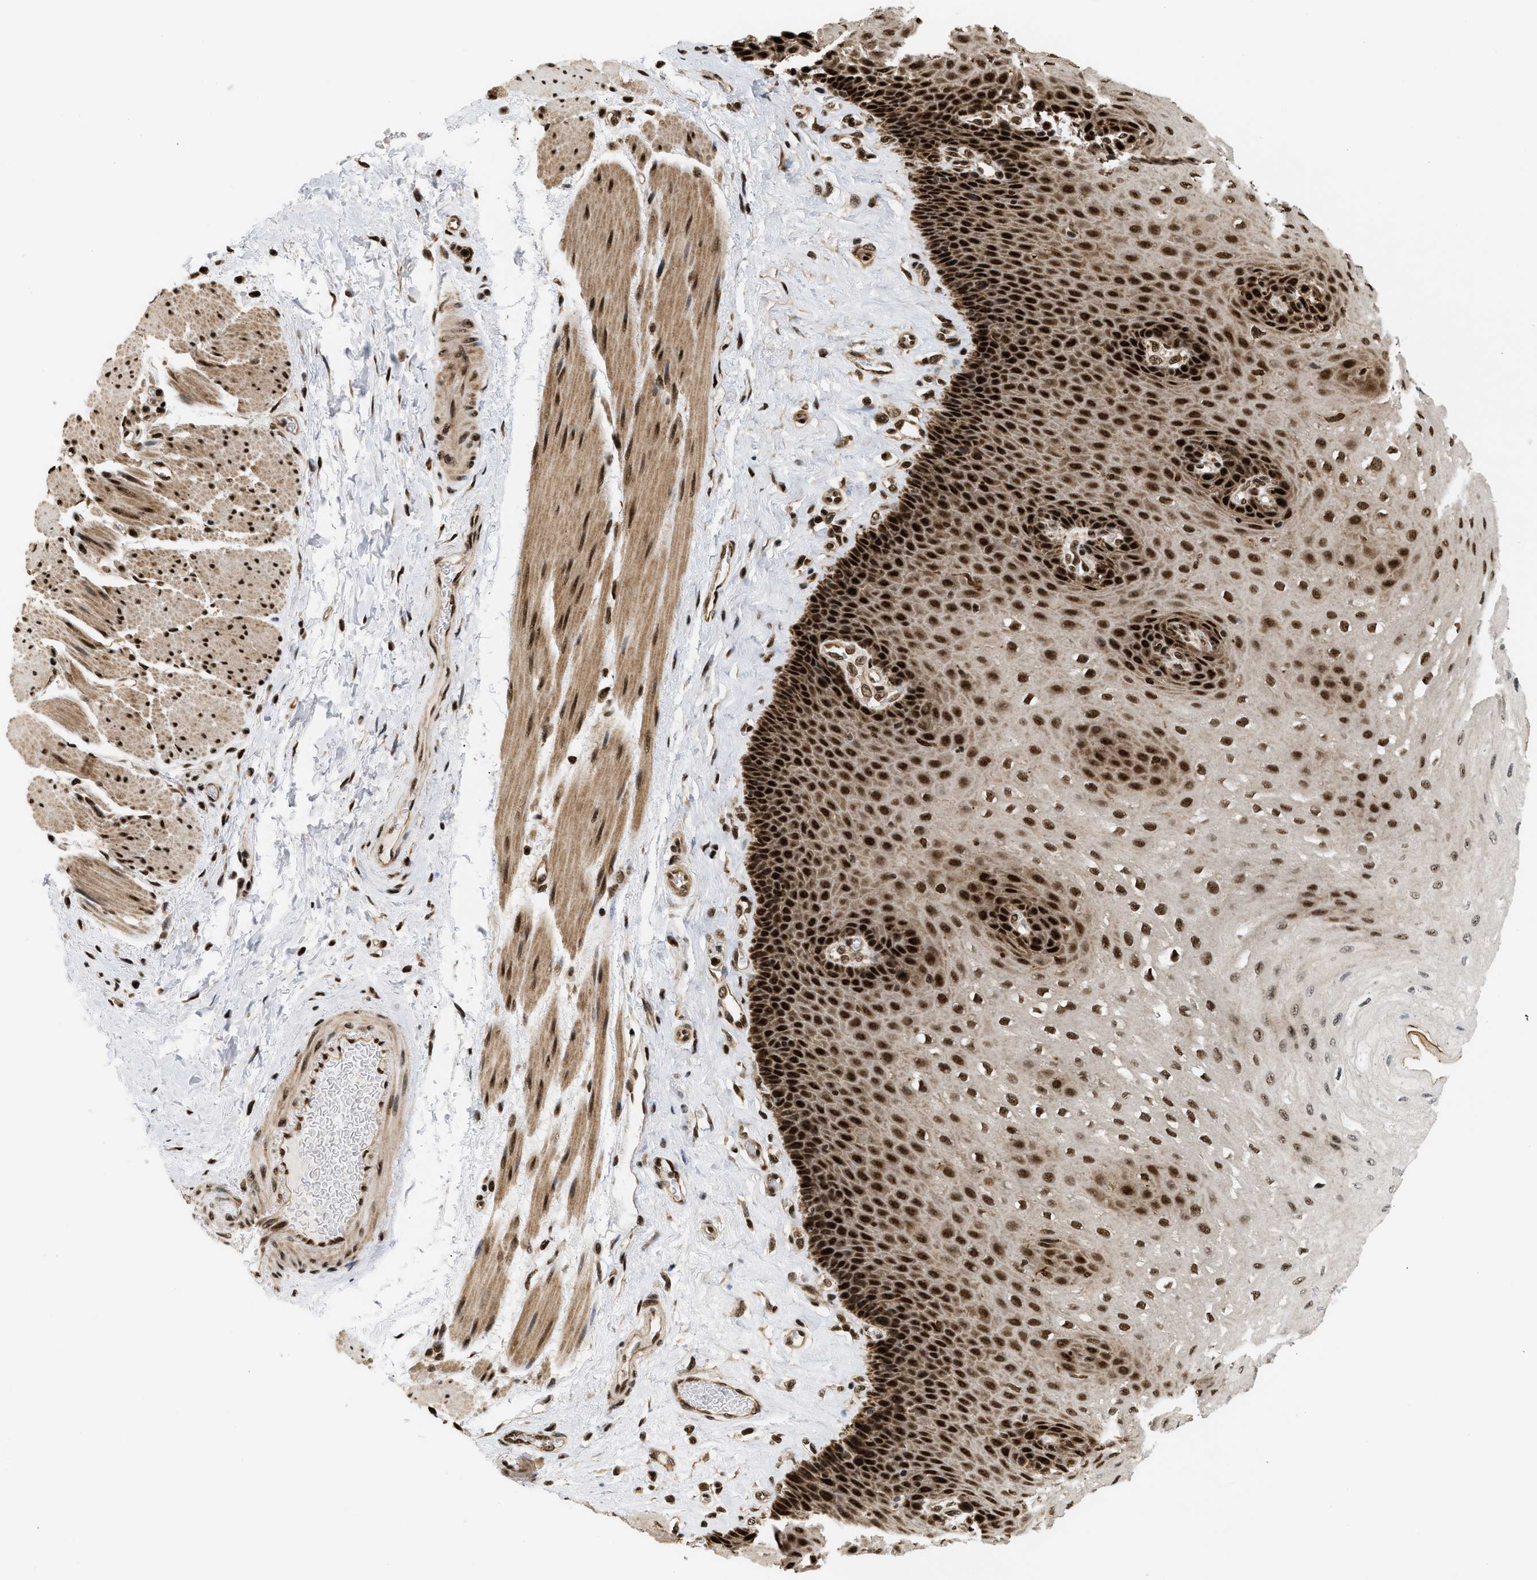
{"staining": {"intensity": "strong", "quantity": ">75%", "location": "nuclear"}, "tissue": "esophagus", "cell_type": "Squamous epithelial cells", "image_type": "normal", "snomed": [{"axis": "morphology", "description": "Normal tissue, NOS"}, {"axis": "topography", "description": "Esophagus"}], "caption": "Immunohistochemistry of benign human esophagus exhibits high levels of strong nuclear positivity in about >75% of squamous epithelial cells. The staining was performed using DAB, with brown indicating positive protein expression. Nuclei are stained blue with hematoxylin.", "gene": "RBM5", "patient": {"sex": "female", "age": 72}}